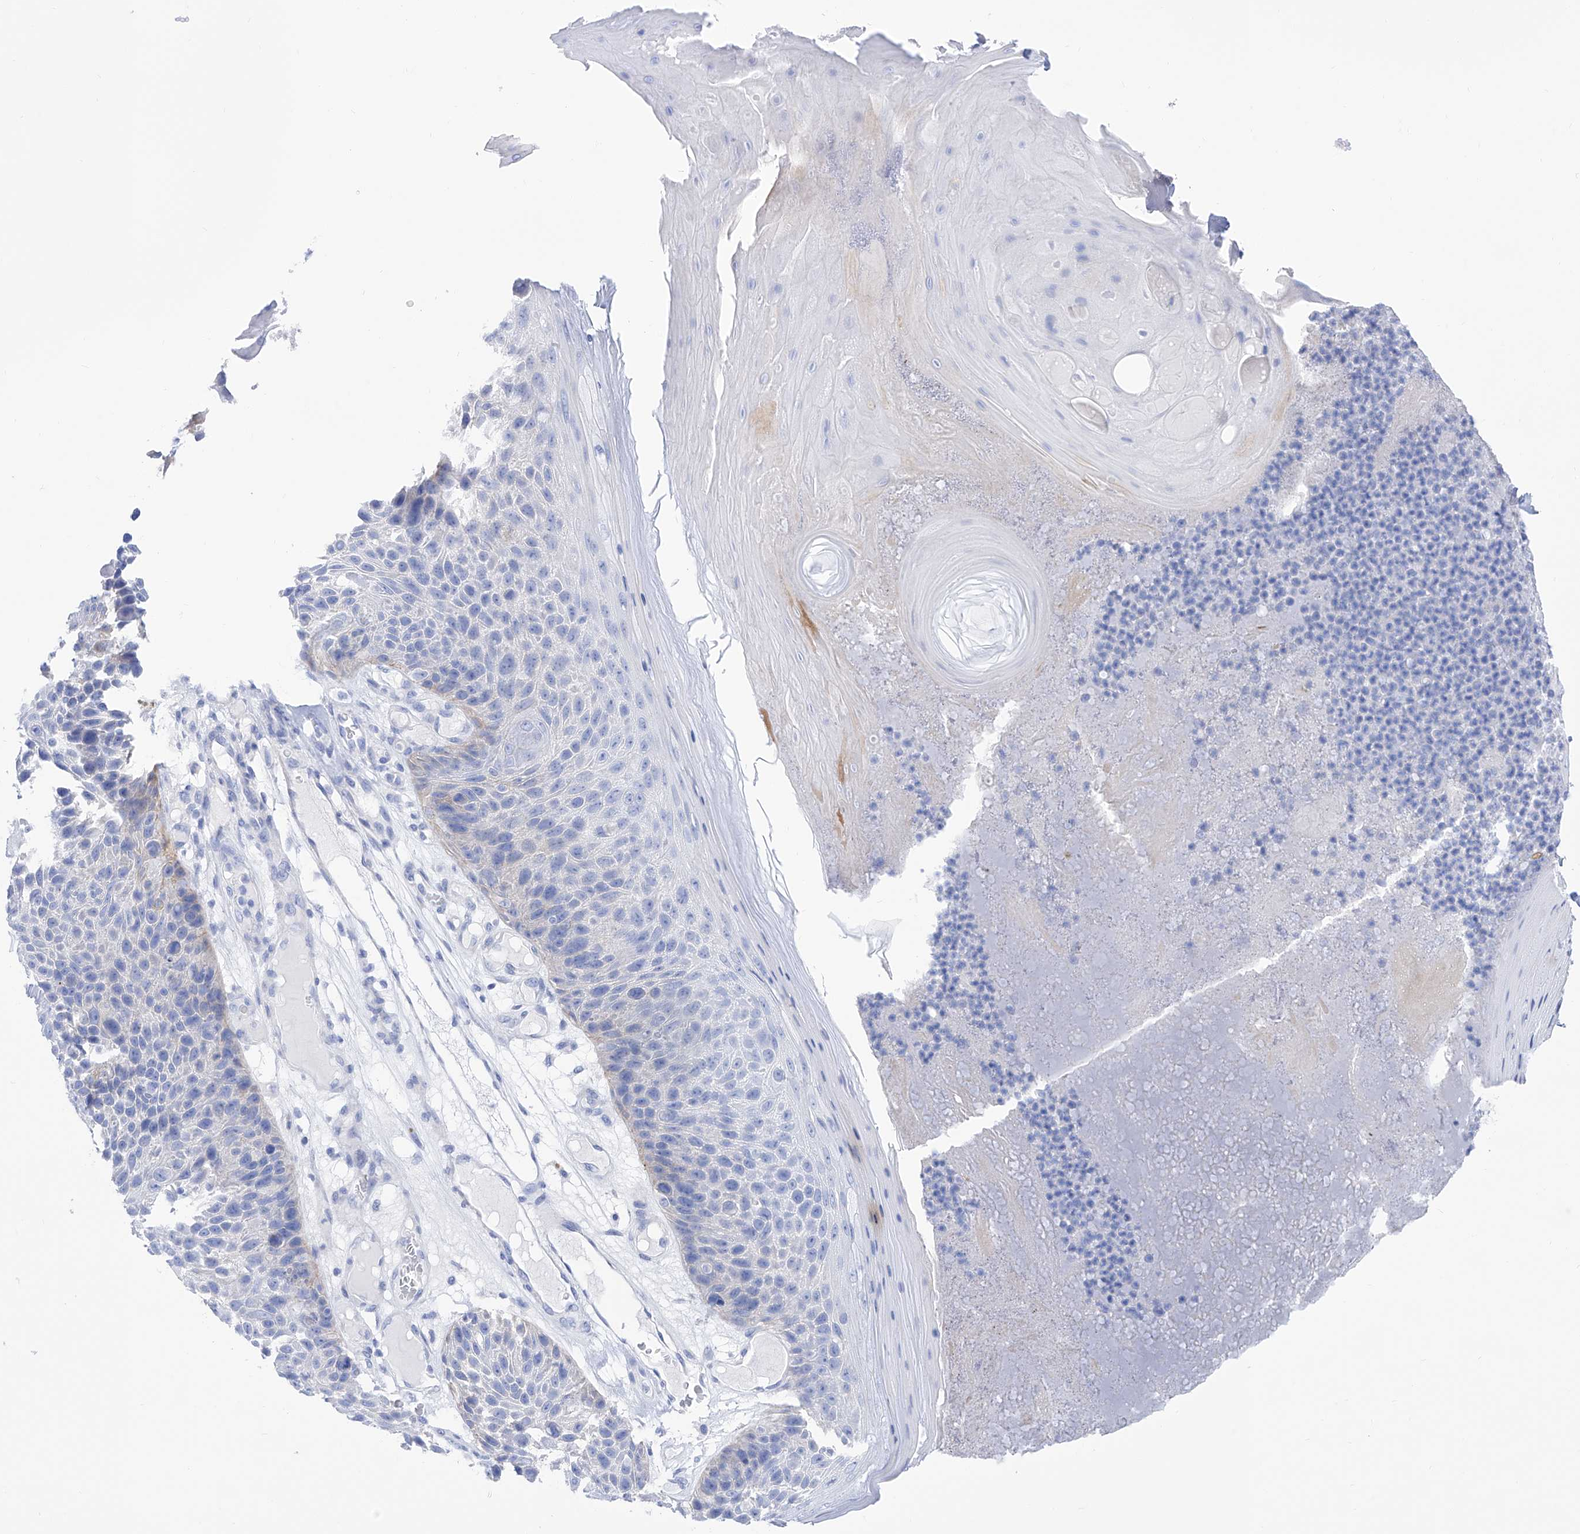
{"staining": {"intensity": "negative", "quantity": "none", "location": "none"}, "tissue": "skin cancer", "cell_type": "Tumor cells", "image_type": "cancer", "snomed": [{"axis": "morphology", "description": "Squamous cell carcinoma, NOS"}, {"axis": "topography", "description": "Skin"}], "caption": "Immunohistochemistry of skin cancer shows no staining in tumor cells.", "gene": "TRPC7", "patient": {"sex": "female", "age": 88}}